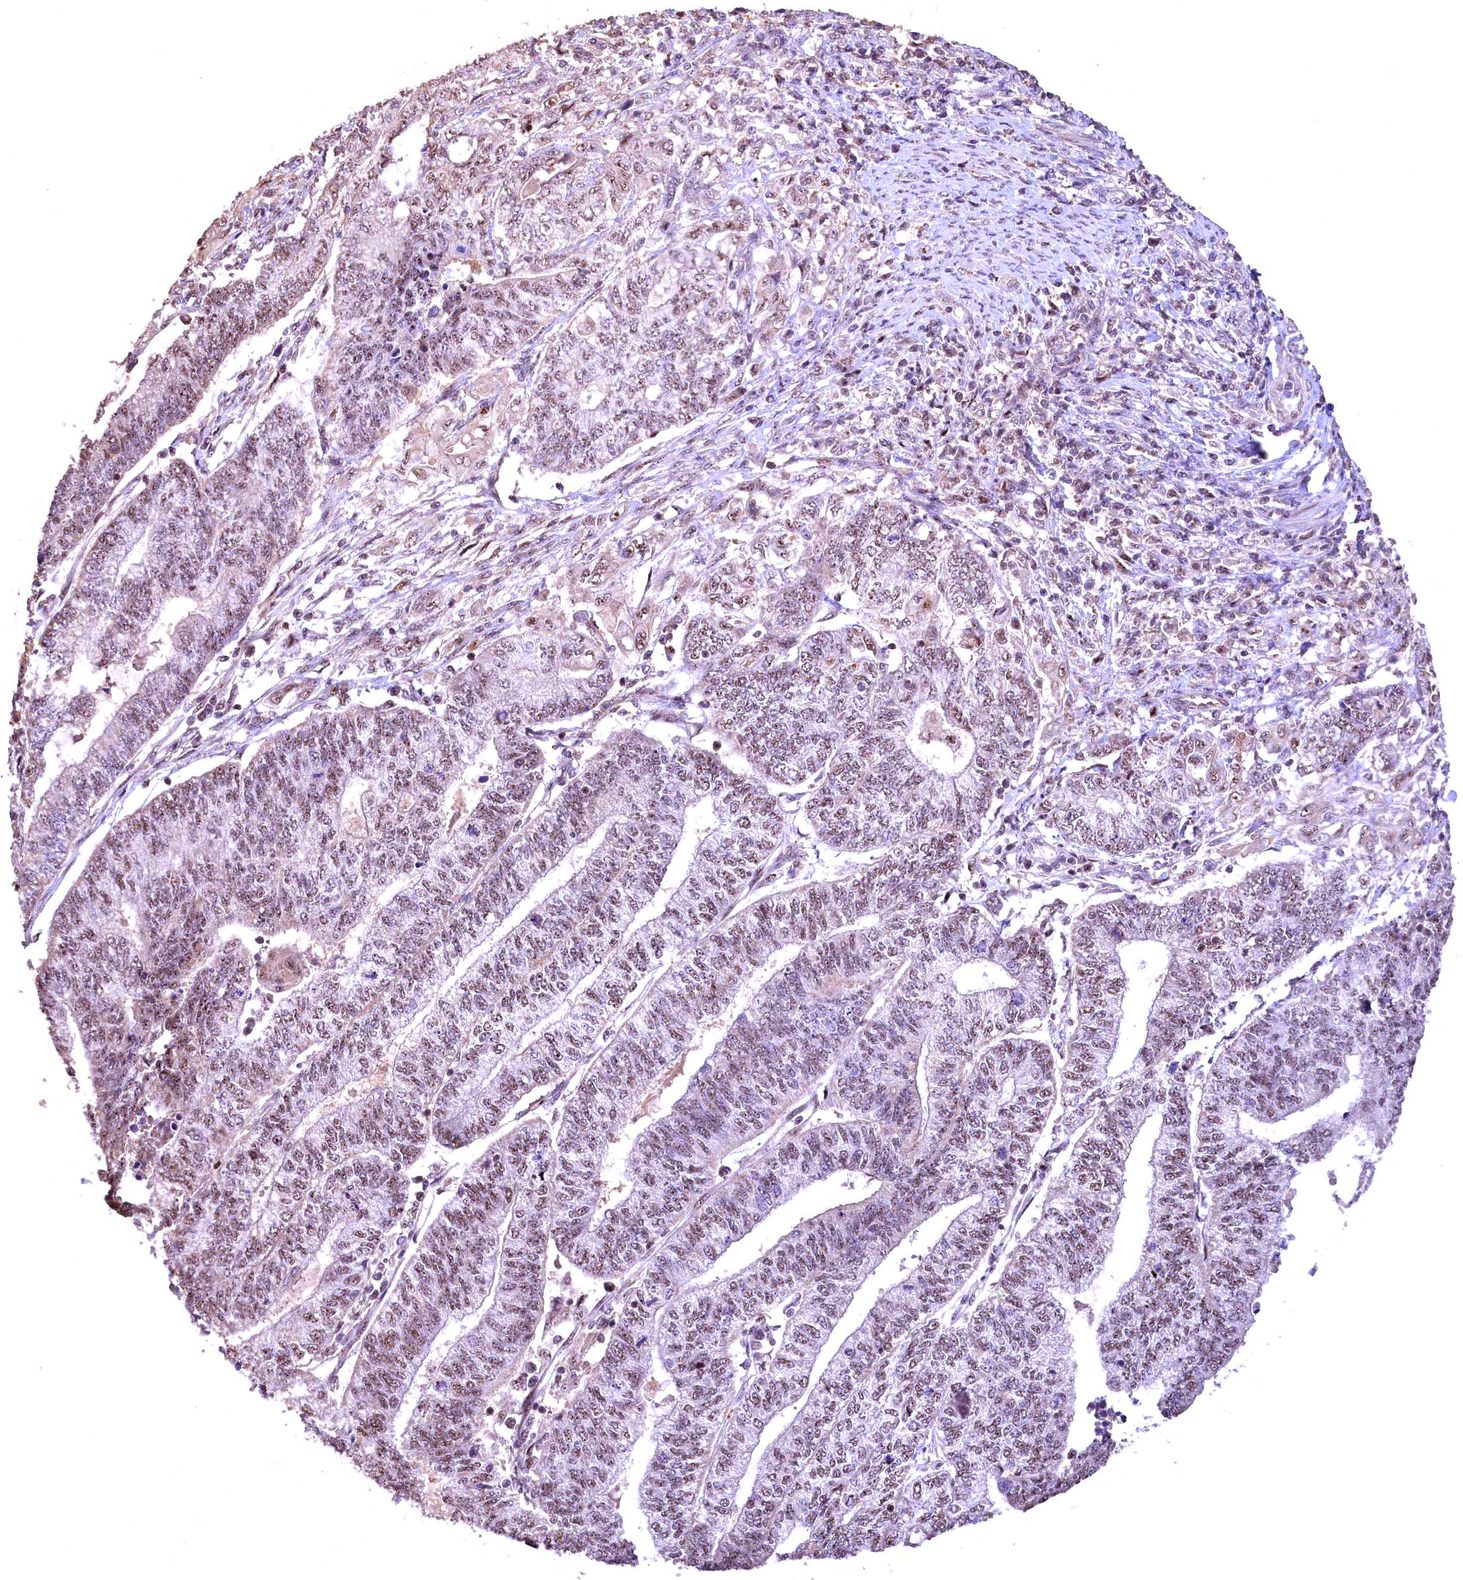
{"staining": {"intensity": "moderate", "quantity": ">75%", "location": "nuclear"}, "tissue": "endometrial cancer", "cell_type": "Tumor cells", "image_type": "cancer", "snomed": [{"axis": "morphology", "description": "Adenocarcinoma, NOS"}, {"axis": "topography", "description": "Uterus"}, {"axis": "topography", "description": "Endometrium"}], "caption": "This histopathology image displays endometrial cancer stained with immunohistochemistry (IHC) to label a protein in brown. The nuclear of tumor cells show moderate positivity for the protein. Nuclei are counter-stained blue.", "gene": "FUZ", "patient": {"sex": "female", "age": 70}}